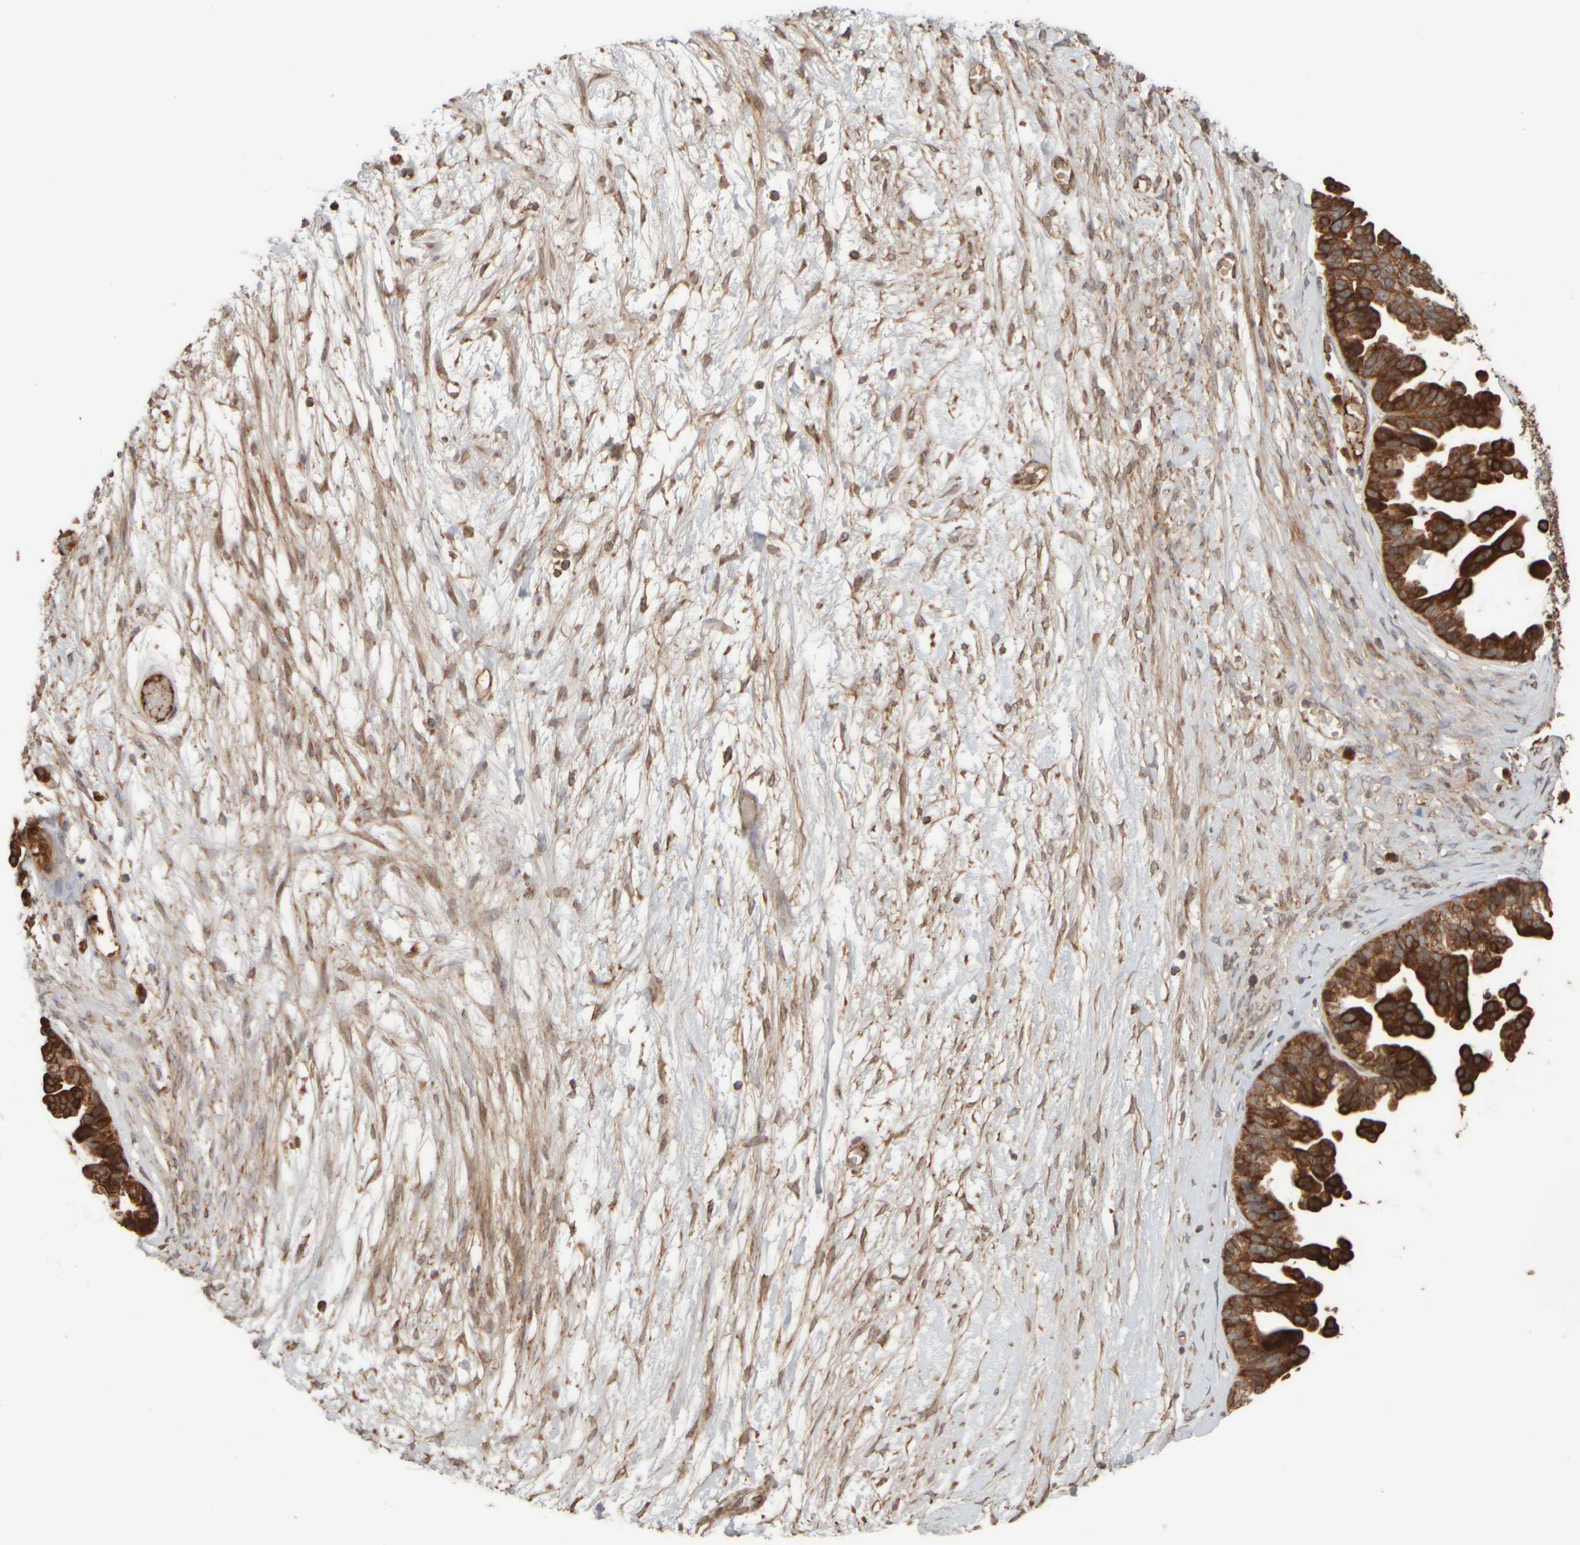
{"staining": {"intensity": "strong", "quantity": ">75%", "location": "cytoplasmic/membranous"}, "tissue": "ovarian cancer", "cell_type": "Tumor cells", "image_type": "cancer", "snomed": [{"axis": "morphology", "description": "Cystadenocarcinoma, serous, NOS"}, {"axis": "topography", "description": "Ovary"}], "caption": "Immunohistochemical staining of human ovarian cancer (serous cystadenocarcinoma) displays strong cytoplasmic/membranous protein expression in about >75% of tumor cells. The protein of interest is shown in brown color, while the nuclei are stained blue.", "gene": "EIF2B3", "patient": {"sex": "female", "age": 56}}